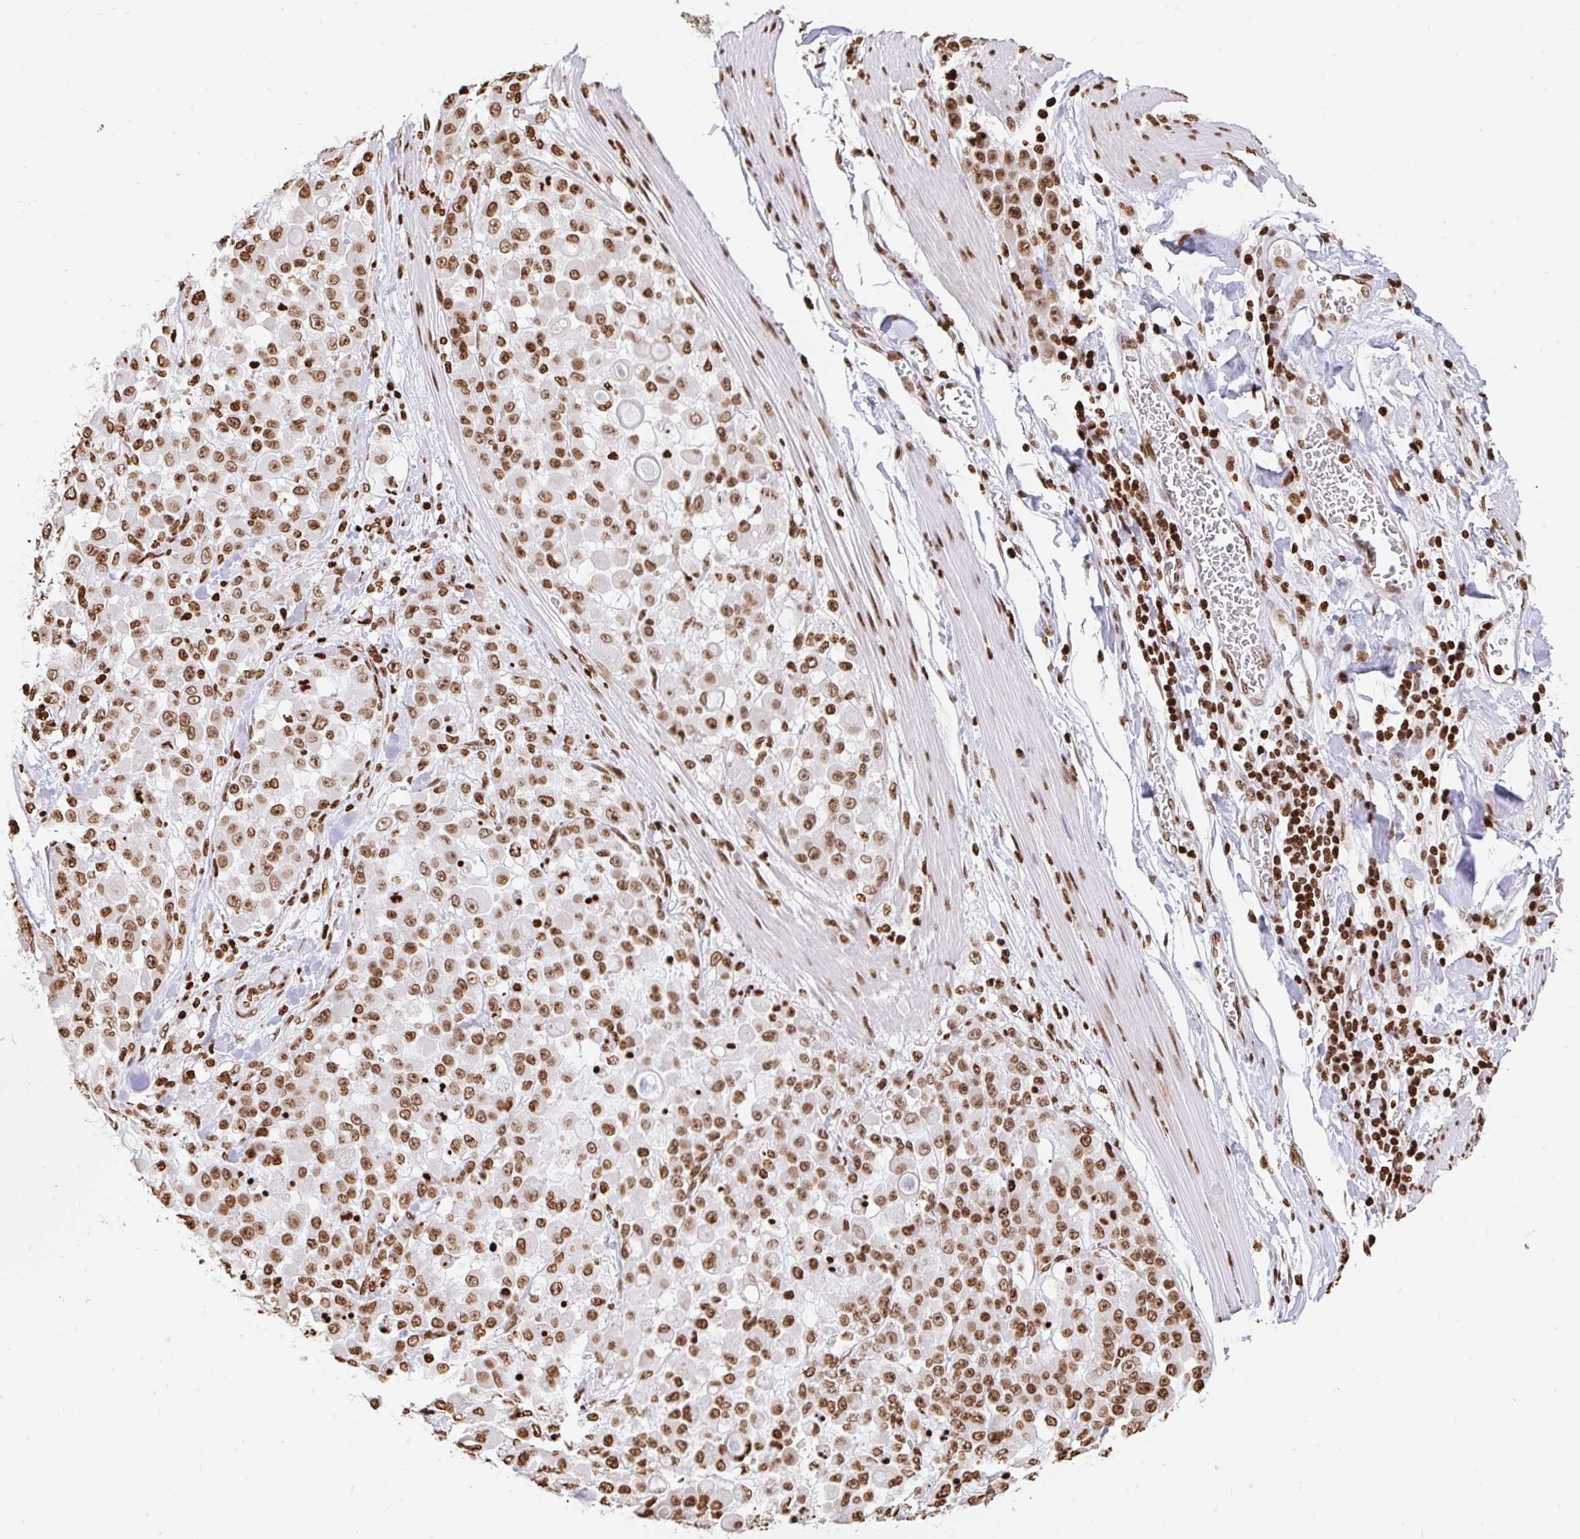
{"staining": {"intensity": "moderate", "quantity": ">75%", "location": "nuclear"}, "tissue": "stomach cancer", "cell_type": "Tumor cells", "image_type": "cancer", "snomed": [{"axis": "morphology", "description": "Adenocarcinoma, NOS"}, {"axis": "topography", "description": "Stomach"}], "caption": "Human stomach adenocarcinoma stained with a brown dye reveals moderate nuclear positive staining in approximately >75% of tumor cells.", "gene": "H2BC5", "patient": {"sex": "female", "age": 76}}